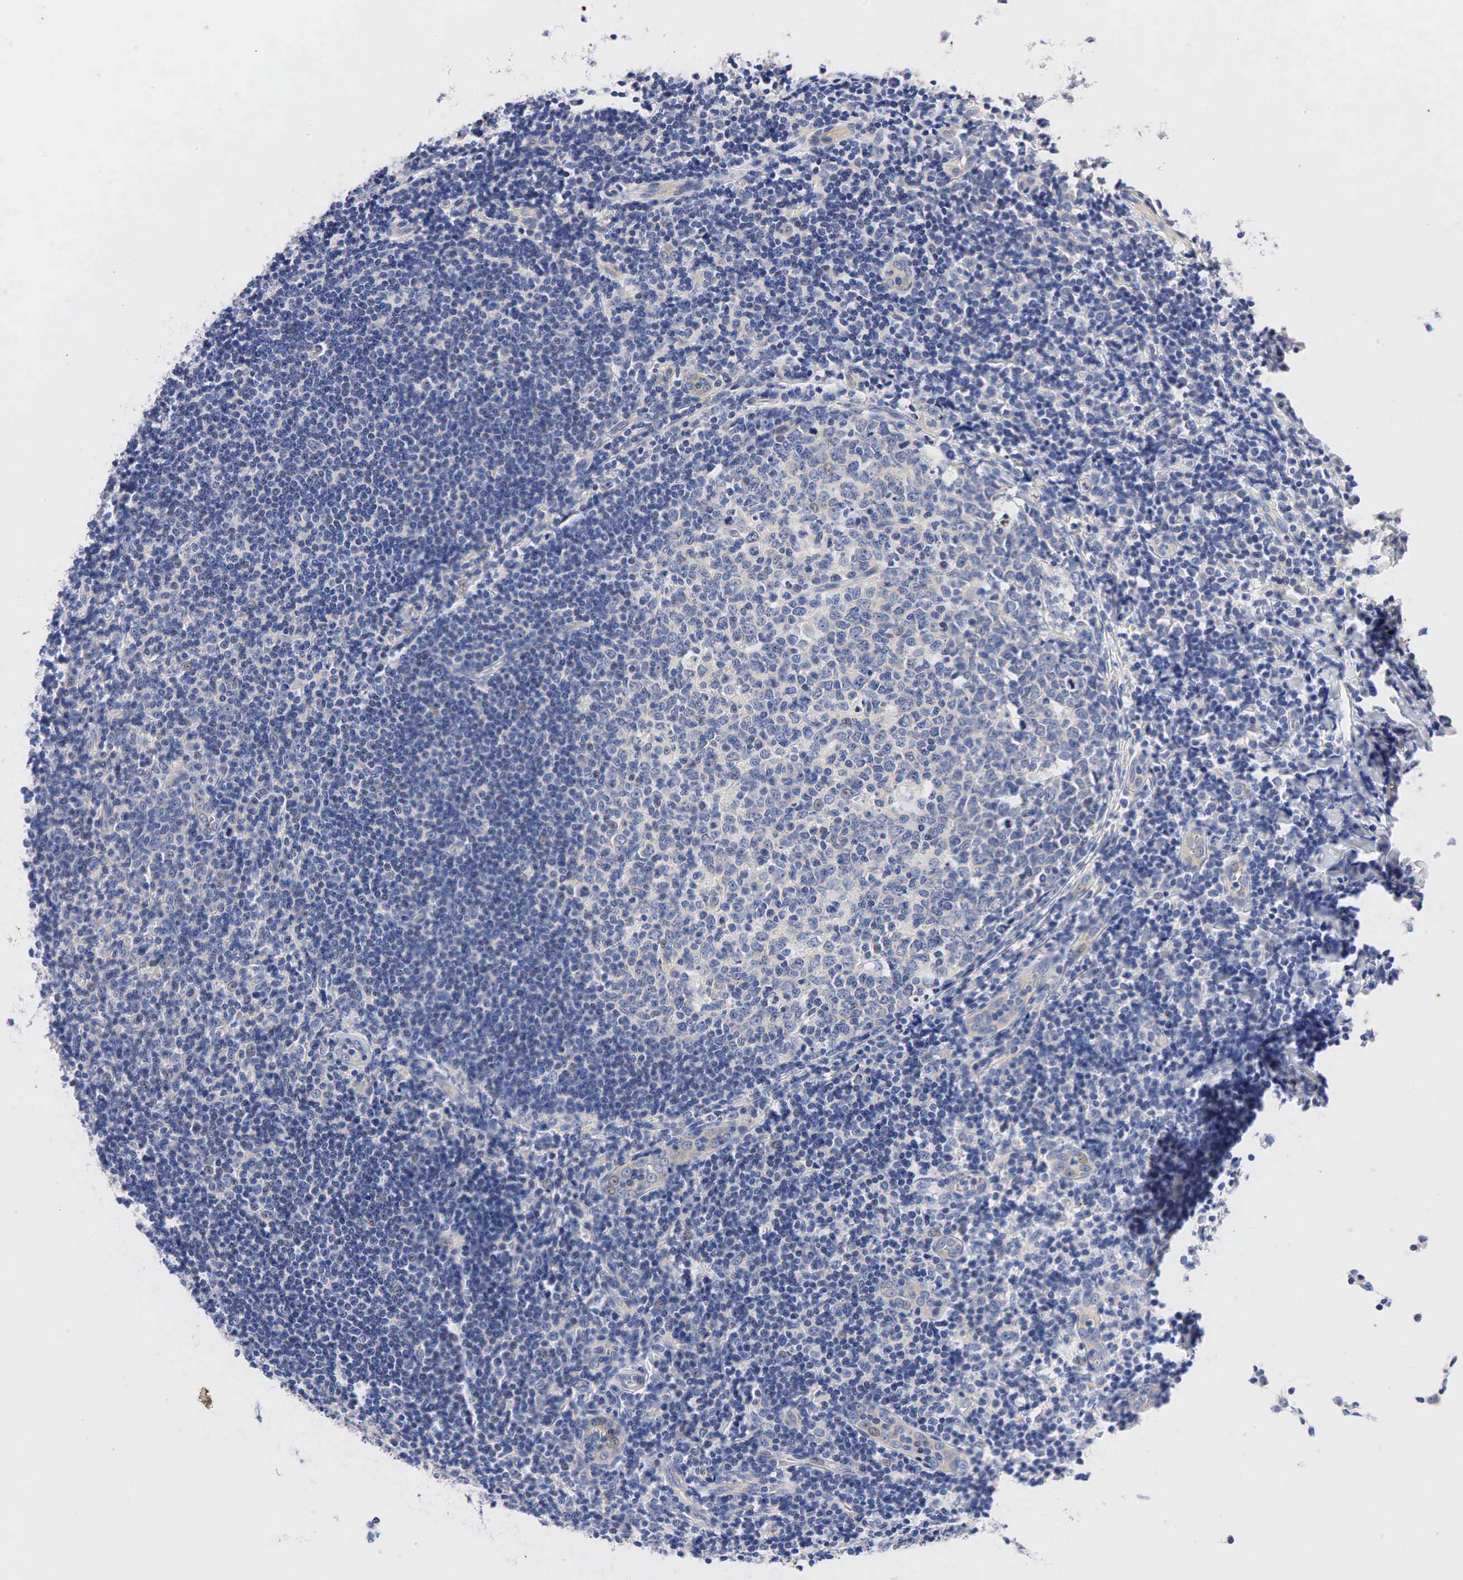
{"staining": {"intensity": "weak", "quantity": "<25%", "location": "nuclear"}, "tissue": "tonsil", "cell_type": "Germinal center cells", "image_type": "normal", "snomed": [{"axis": "morphology", "description": "Normal tissue, NOS"}, {"axis": "topography", "description": "Tonsil"}], "caption": "DAB immunohistochemical staining of benign human tonsil shows no significant positivity in germinal center cells. The staining is performed using DAB (3,3'-diaminobenzidine) brown chromogen with nuclei counter-stained in using hematoxylin.", "gene": "PGR", "patient": {"sex": "female", "age": 41}}